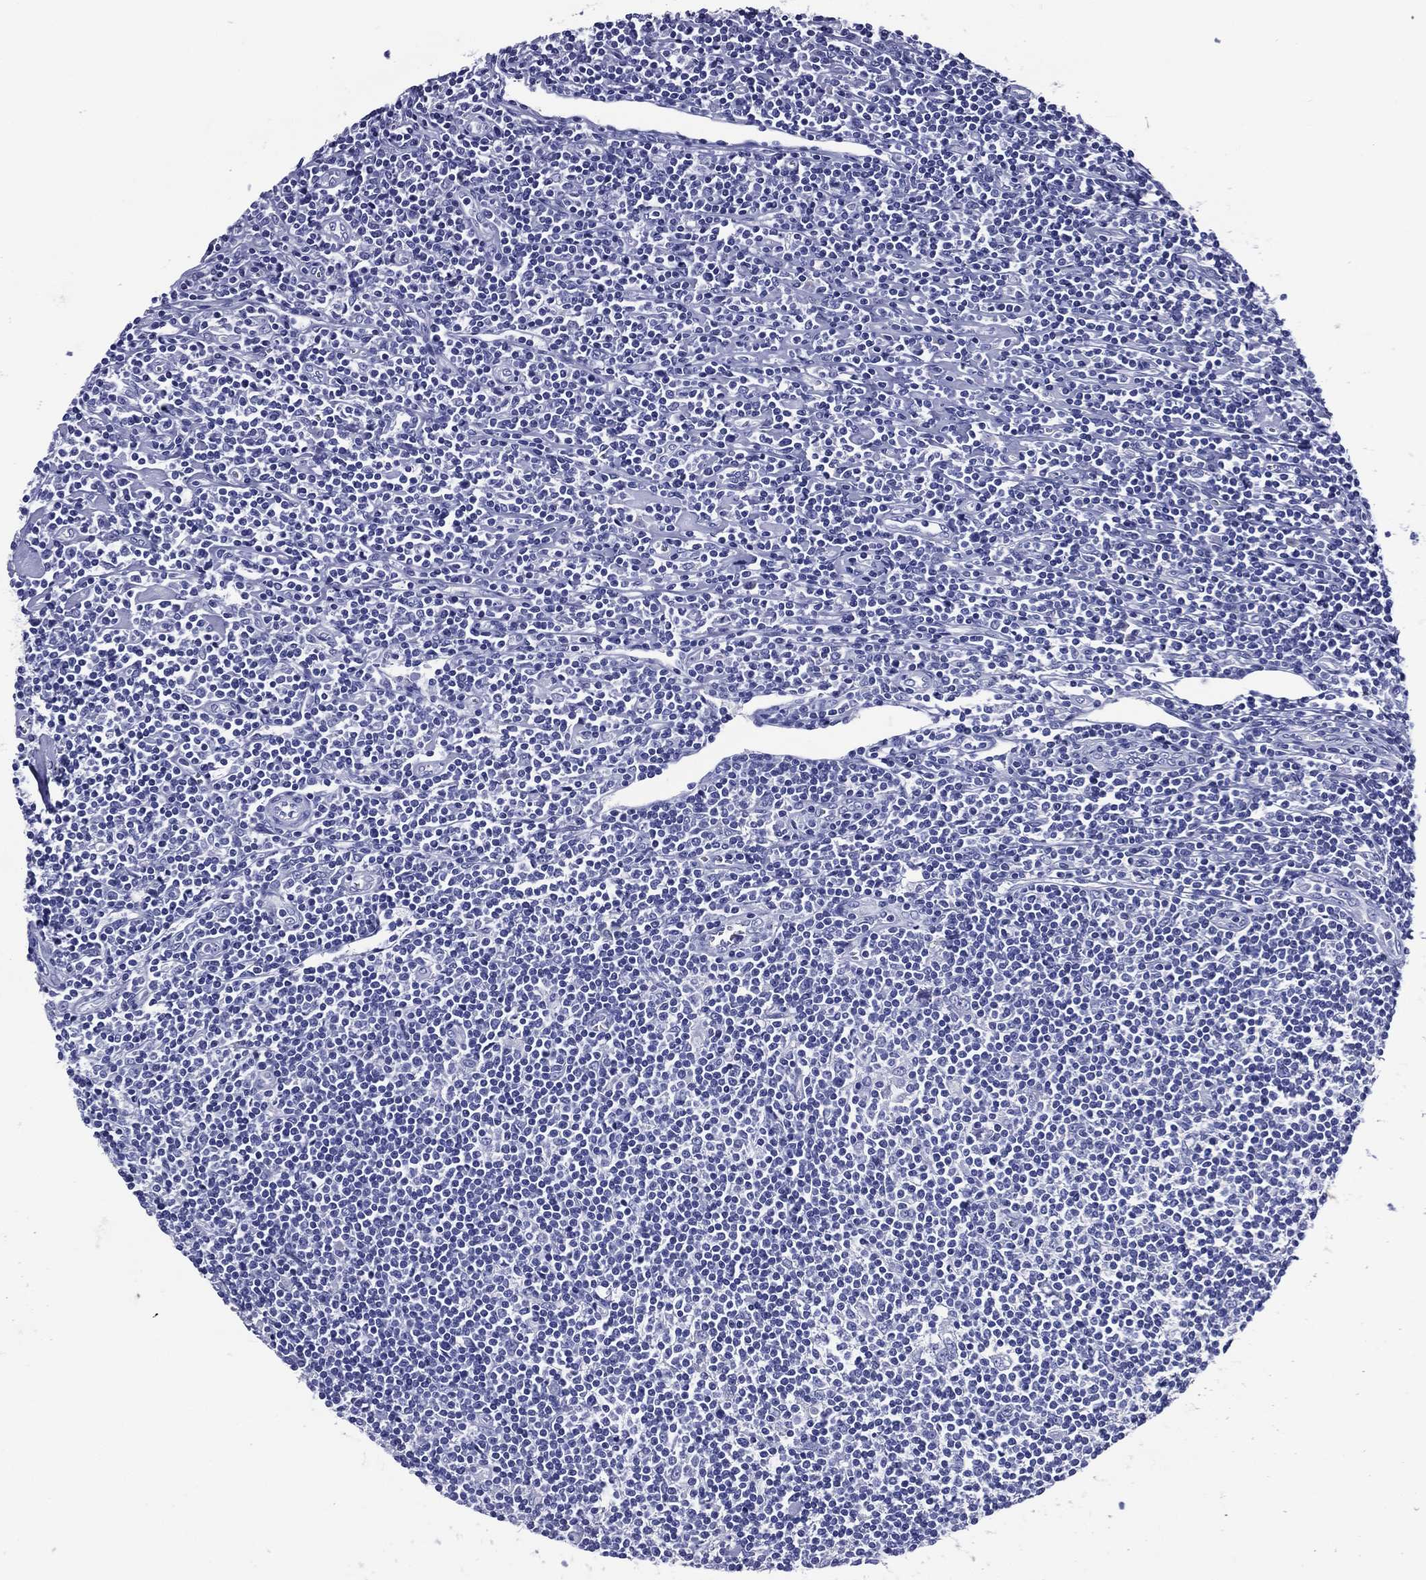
{"staining": {"intensity": "negative", "quantity": "none", "location": "none"}, "tissue": "lymphoma", "cell_type": "Tumor cells", "image_type": "cancer", "snomed": [{"axis": "morphology", "description": "Hodgkin's disease, NOS"}, {"axis": "topography", "description": "Lymph node"}], "caption": "Immunohistochemistry (IHC) image of Hodgkin's disease stained for a protein (brown), which reveals no positivity in tumor cells.", "gene": "ACE2", "patient": {"sex": "male", "age": 40}}